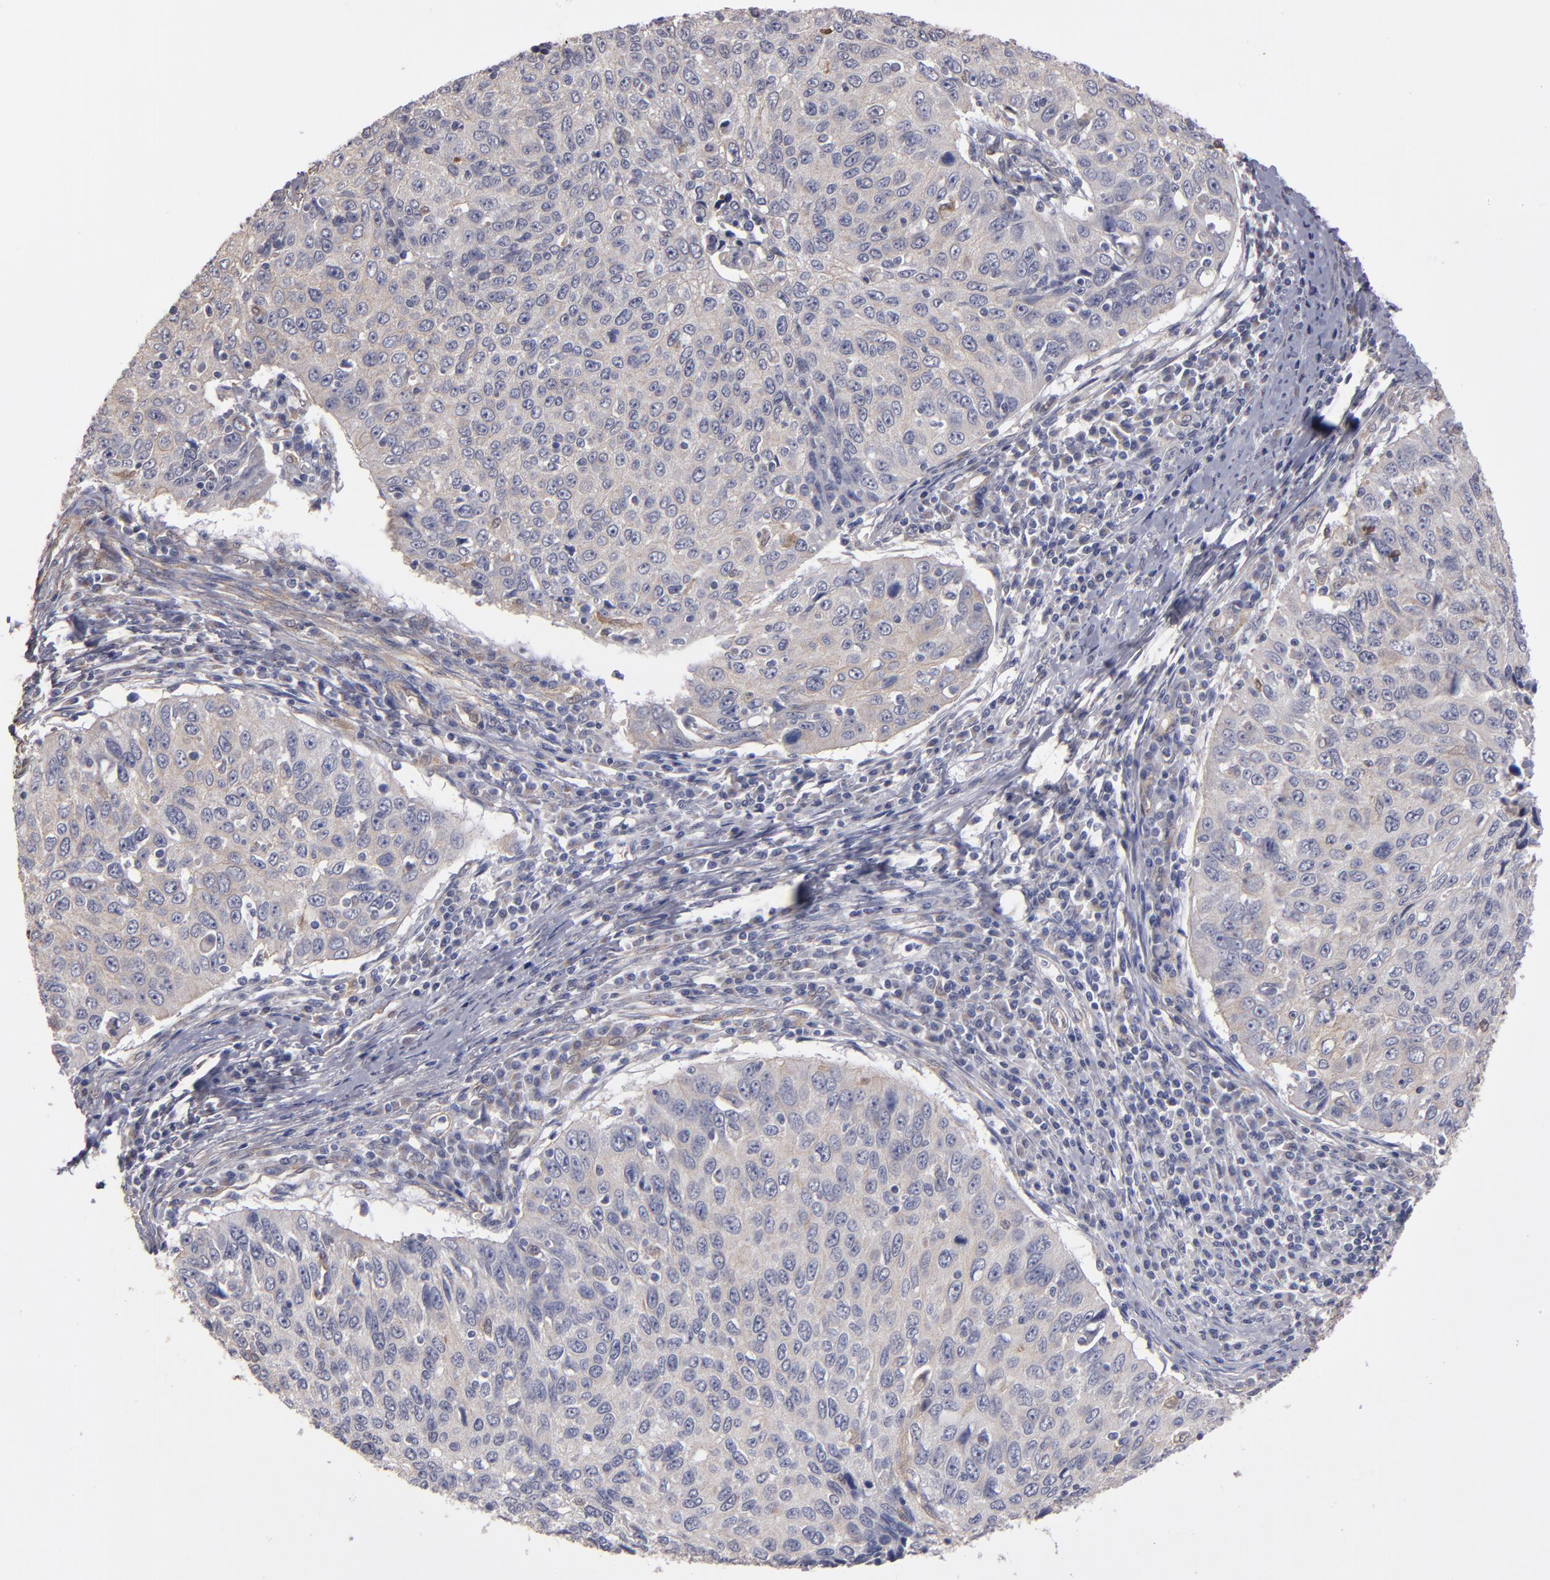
{"staining": {"intensity": "weak", "quantity": ">75%", "location": "cytoplasmic/membranous"}, "tissue": "cervical cancer", "cell_type": "Tumor cells", "image_type": "cancer", "snomed": [{"axis": "morphology", "description": "Squamous cell carcinoma, NOS"}, {"axis": "topography", "description": "Cervix"}], "caption": "Weak cytoplasmic/membranous protein positivity is identified in approximately >75% of tumor cells in cervical cancer. The staining is performed using DAB (3,3'-diaminobenzidine) brown chromogen to label protein expression. The nuclei are counter-stained blue using hematoxylin.", "gene": "NDRG2", "patient": {"sex": "female", "age": 53}}